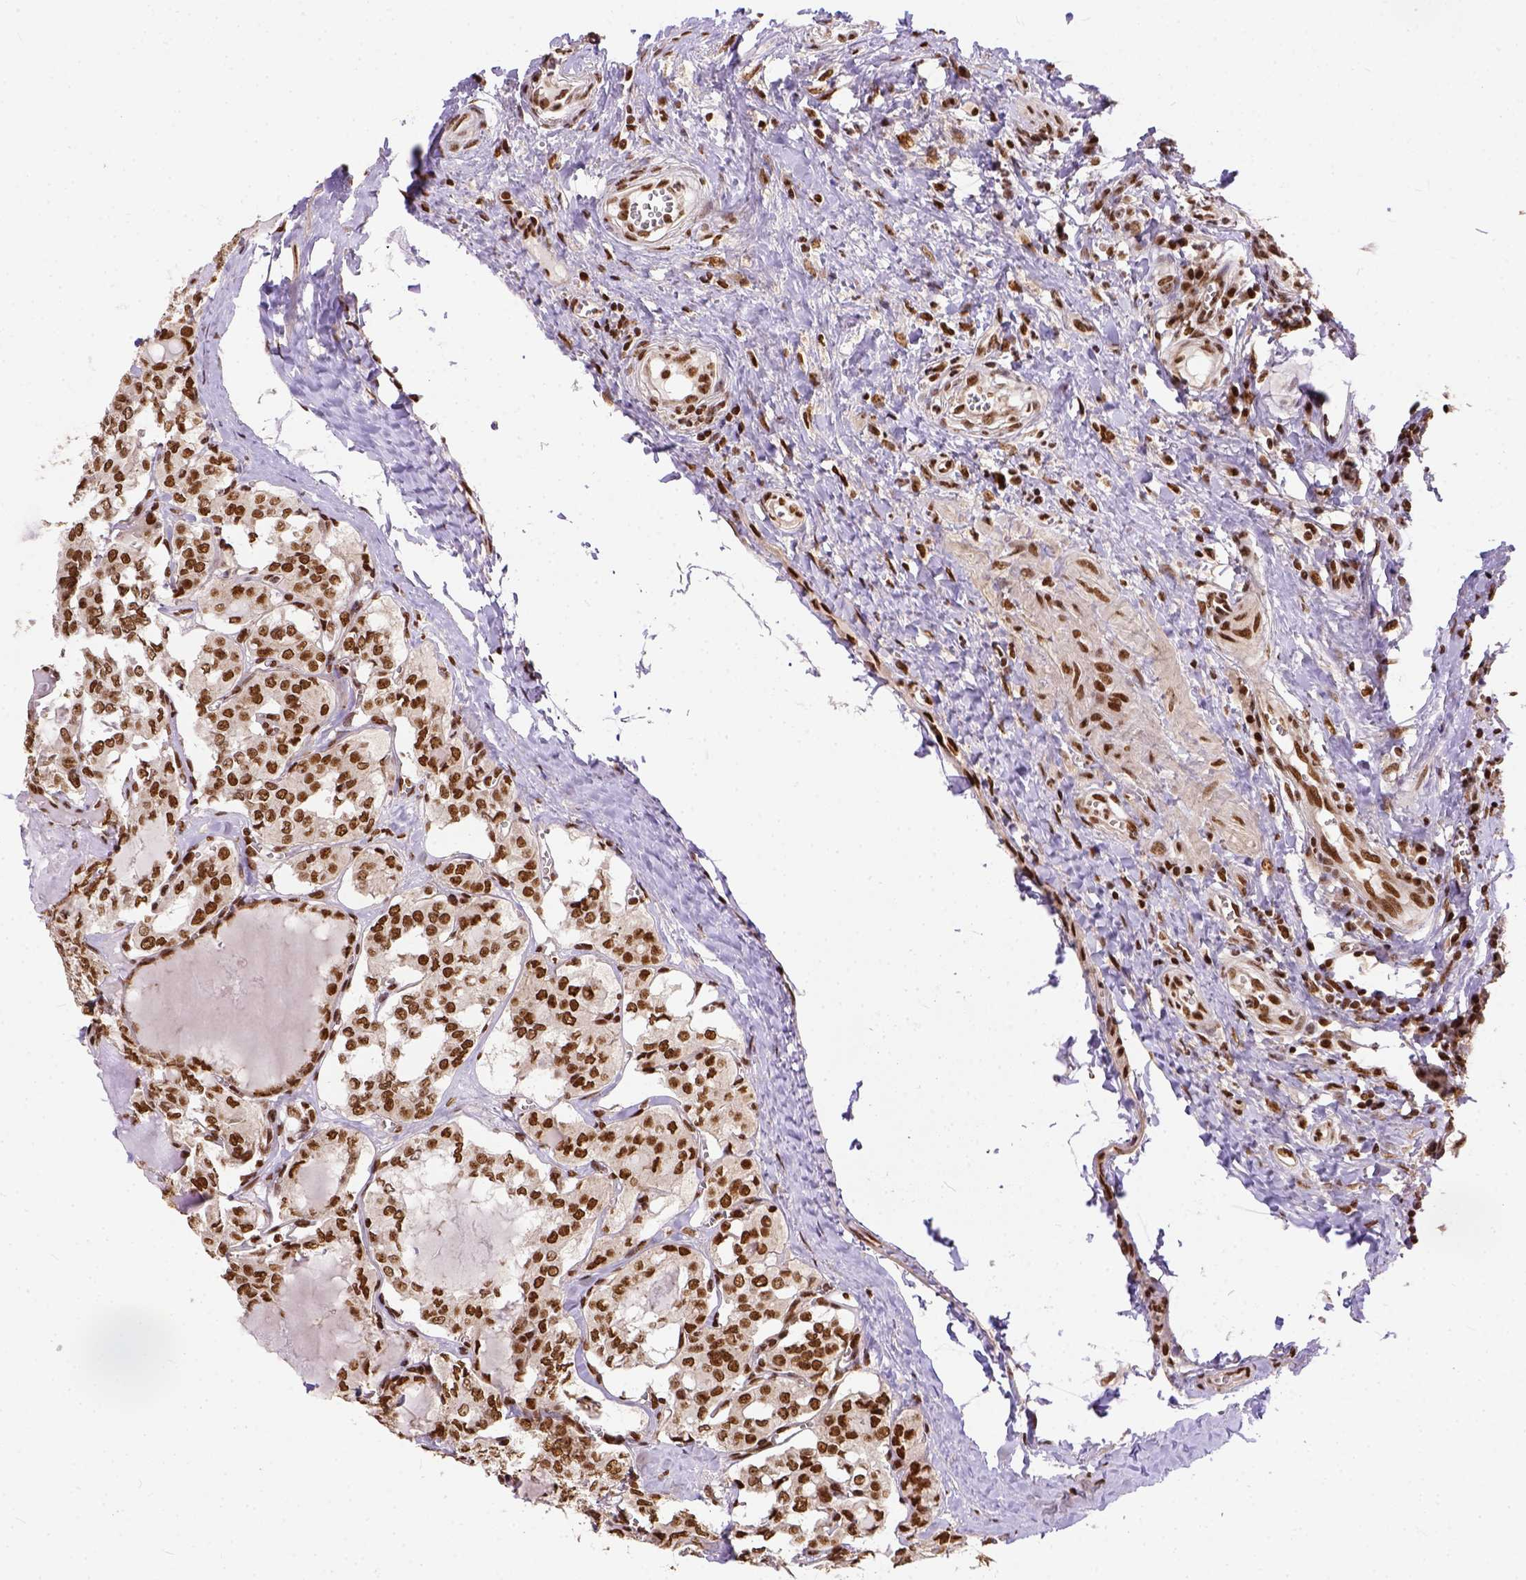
{"staining": {"intensity": "strong", "quantity": ">75%", "location": "nuclear"}, "tissue": "thyroid cancer", "cell_type": "Tumor cells", "image_type": "cancer", "snomed": [{"axis": "morphology", "description": "Papillary adenocarcinoma, NOS"}, {"axis": "topography", "description": "Thyroid gland"}], "caption": "Immunohistochemical staining of papillary adenocarcinoma (thyroid) demonstrates high levels of strong nuclear protein expression in approximately >75% of tumor cells. Using DAB (brown) and hematoxylin (blue) stains, captured at high magnification using brightfield microscopy.", "gene": "NACC1", "patient": {"sex": "female", "age": 41}}